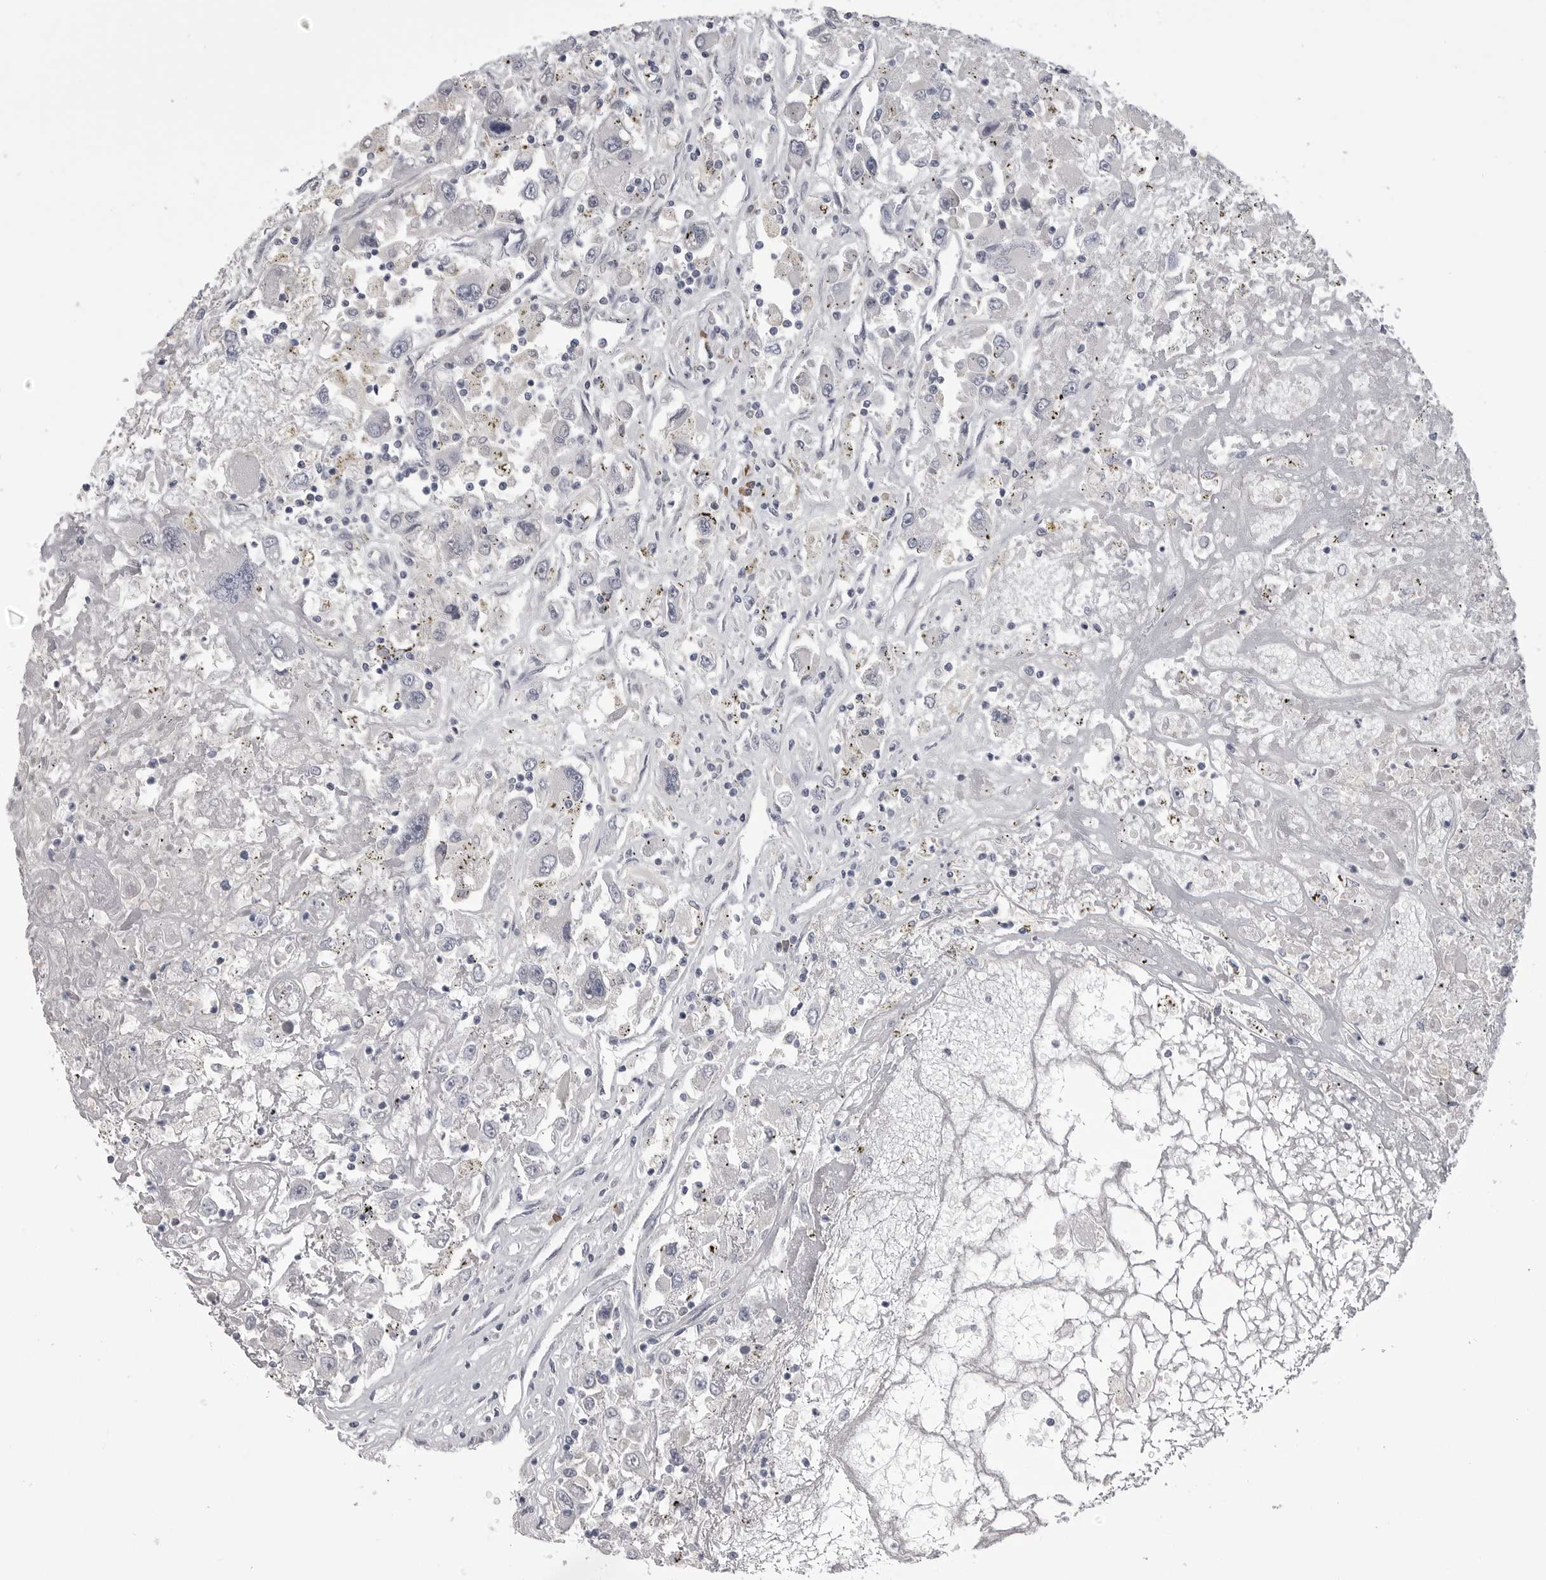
{"staining": {"intensity": "negative", "quantity": "none", "location": "none"}, "tissue": "renal cancer", "cell_type": "Tumor cells", "image_type": "cancer", "snomed": [{"axis": "morphology", "description": "Adenocarcinoma, NOS"}, {"axis": "topography", "description": "Kidney"}], "caption": "Immunohistochemistry photomicrograph of renal cancer (adenocarcinoma) stained for a protein (brown), which shows no expression in tumor cells.", "gene": "FKBP2", "patient": {"sex": "female", "age": 52}}